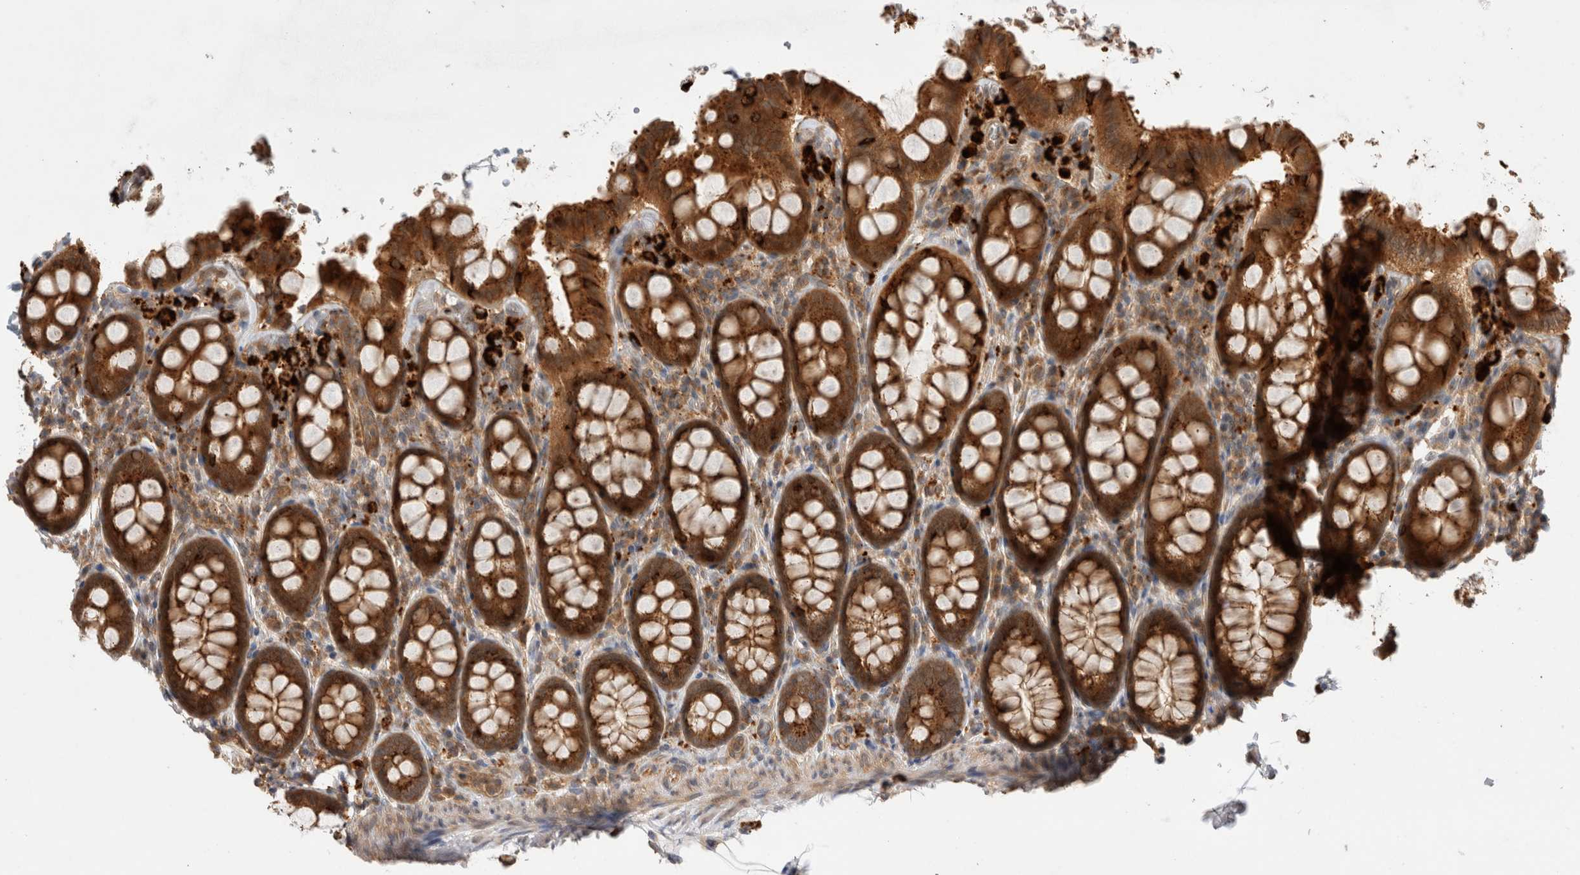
{"staining": {"intensity": "moderate", "quantity": ">75%", "location": "cytoplasmic/membranous"}, "tissue": "colon", "cell_type": "Endothelial cells", "image_type": "normal", "snomed": [{"axis": "morphology", "description": "Normal tissue, NOS"}, {"axis": "topography", "description": "Colon"}, {"axis": "topography", "description": "Peripheral nerve tissue"}], "caption": "Immunohistochemistry (IHC) micrograph of benign colon: human colon stained using immunohistochemistry demonstrates medium levels of moderate protein expression localized specifically in the cytoplasmic/membranous of endothelial cells, appearing as a cytoplasmic/membranous brown color.", "gene": "VPS28", "patient": {"sex": "female", "age": 61}}